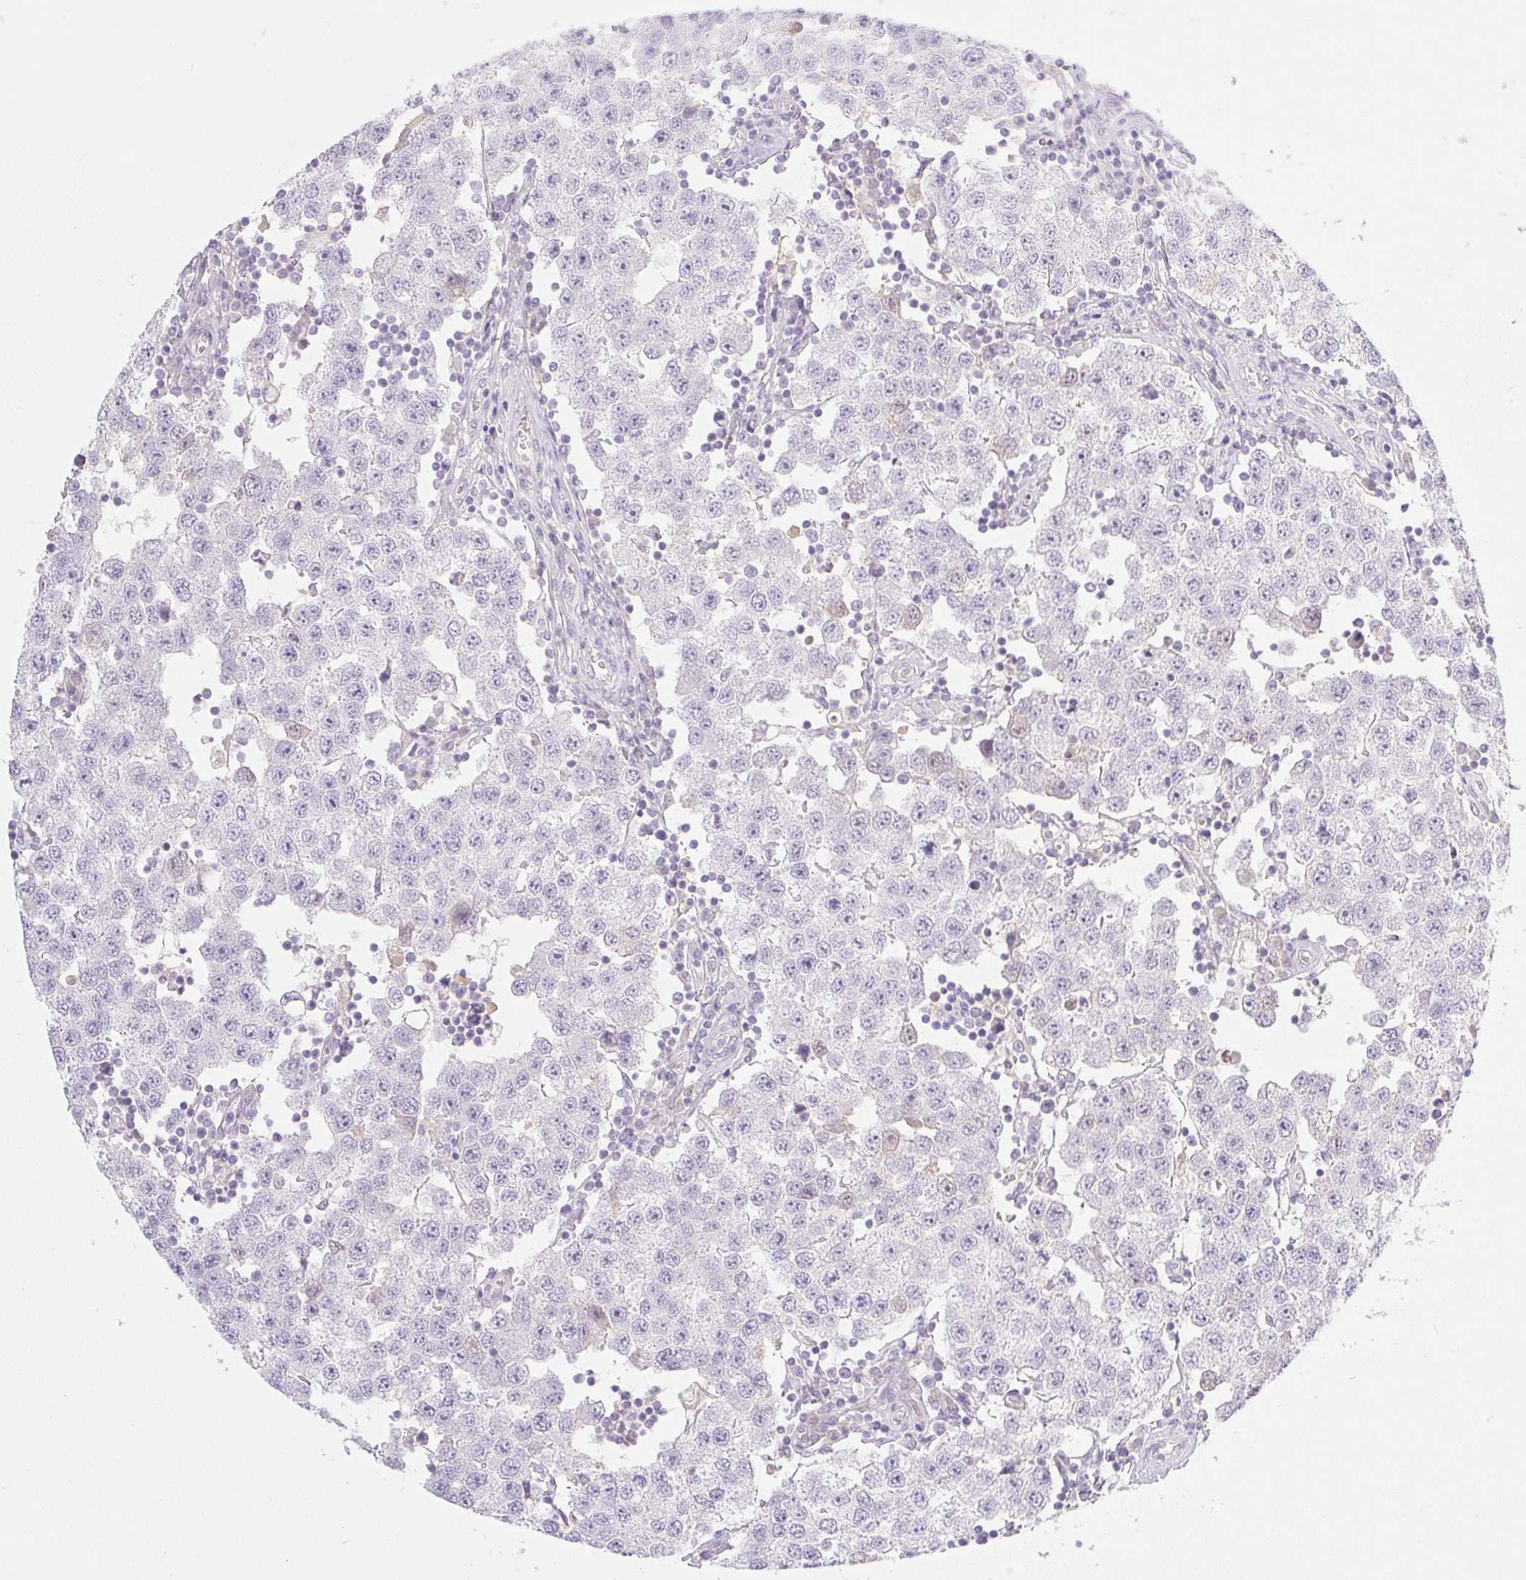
{"staining": {"intensity": "negative", "quantity": "none", "location": "none"}, "tissue": "testis cancer", "cell_type": "Tumor cells", "image_type": "cancer", "snomed": [{"axis": "morphology", "description": "Seminoma, NOS"}, {"axis": "topography", "description": "Testis"}], "caption": "High power microscopy micrograph of an immunohistochemistry (IHC) photomicrograph of testis cancer (seminoma), revealing no significant positivity in tumor cells.", "gene": "MIA2", "patient": {"sex": "male", "age": 34}}